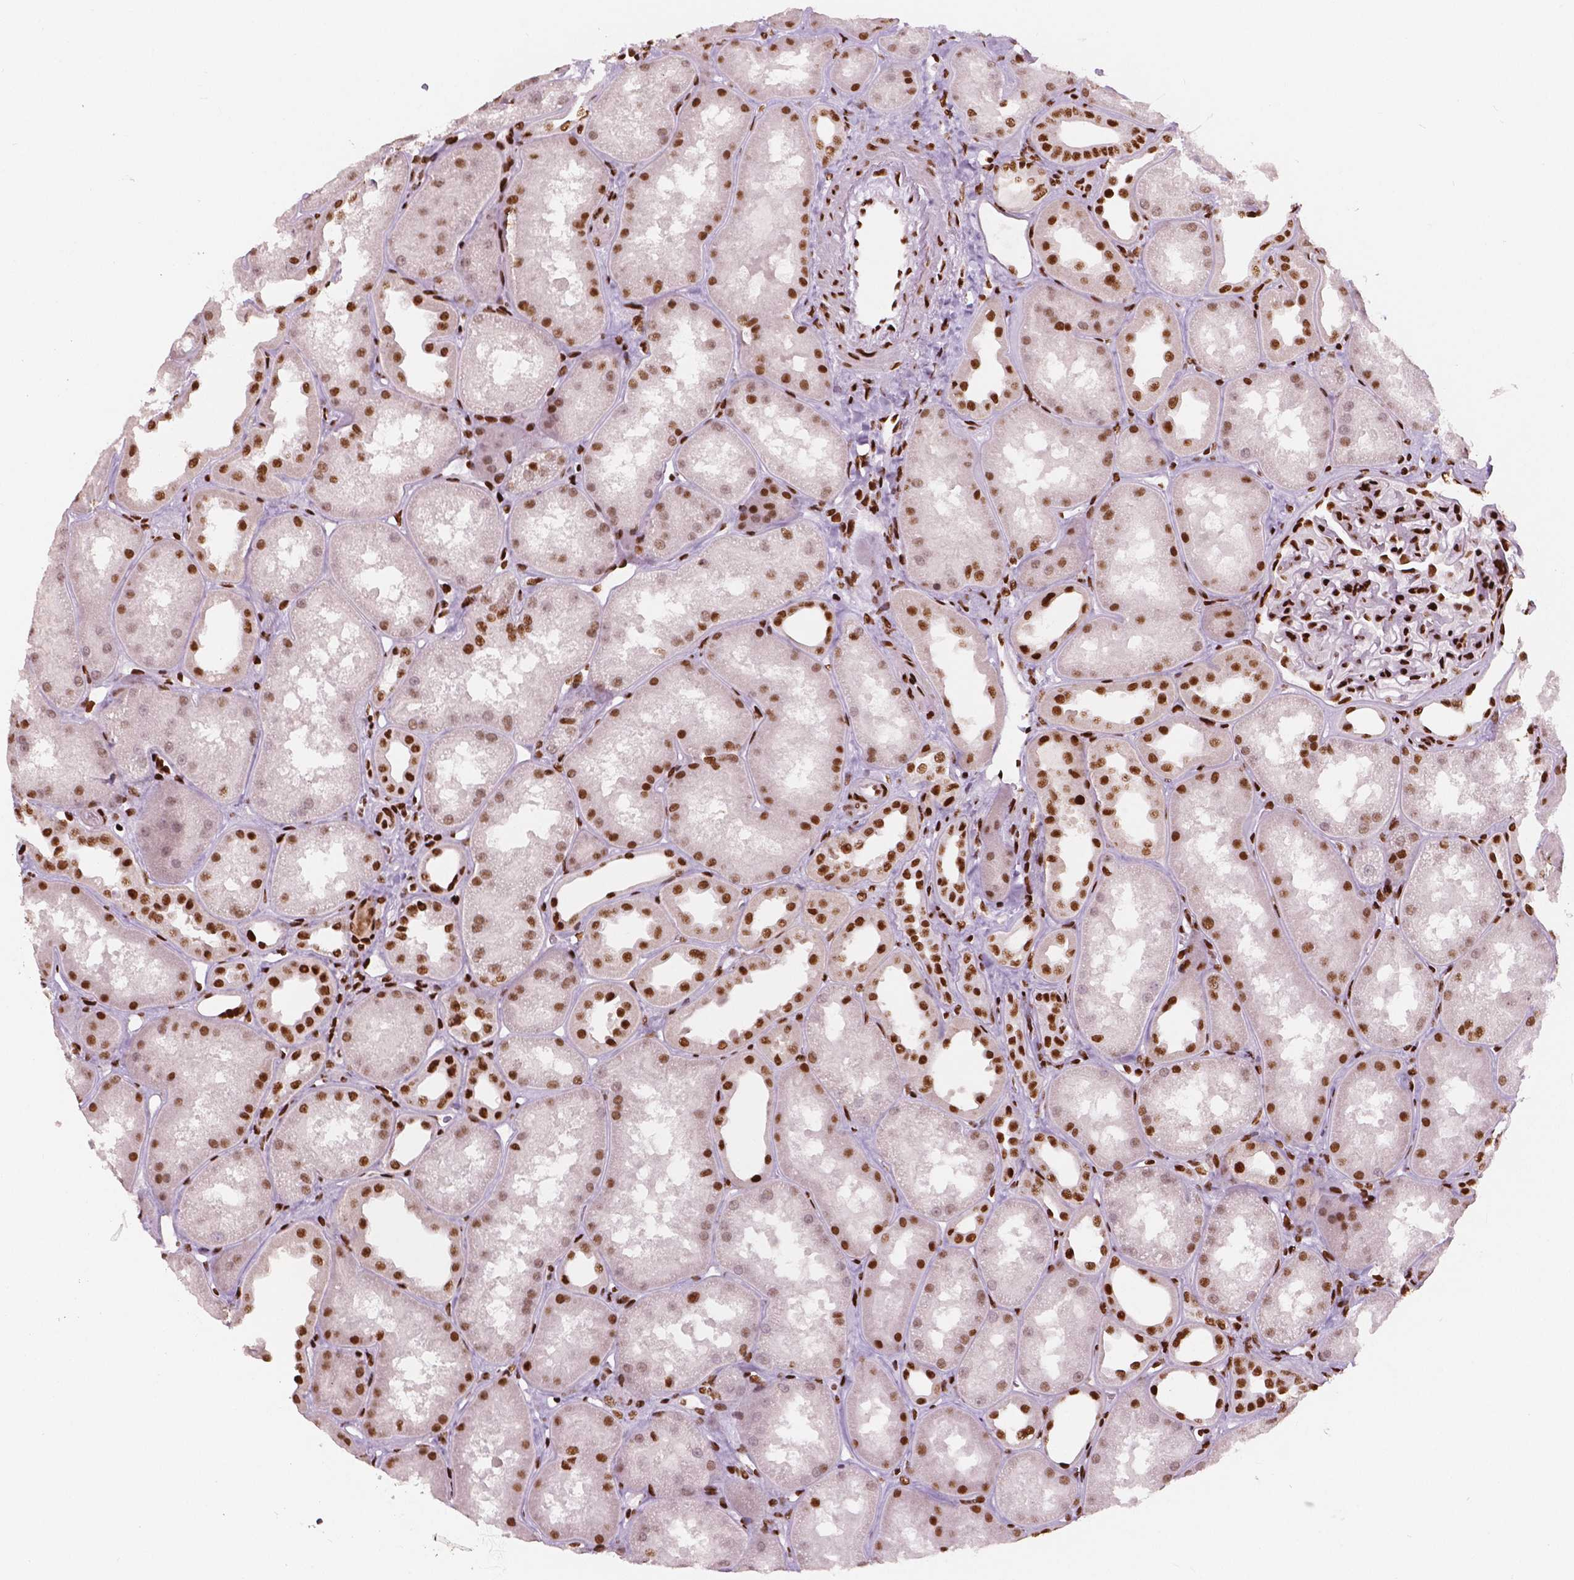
{"staining": {"intensity": "strong", "quantity": ">75%", "location": "nuclear"}, "tissue": "kidney", "cell_type": "Cells in glomeruli", "image_type": "normal", "snomed": [{"axis": "morphology", "description": "Normal tissue, NOS"}, {"axis": "topography", "description": "Kidney"}], "caption": "This photomicrograph displays normal kidney stained with immunohistochemistry to label a protein in brown. The nuclear of cells in glomeruli show strong positivity for the protein. Nuclei are counter-stained blue.", "gene": "BRD4", "patient": {"sex": "male", "age": 61}}